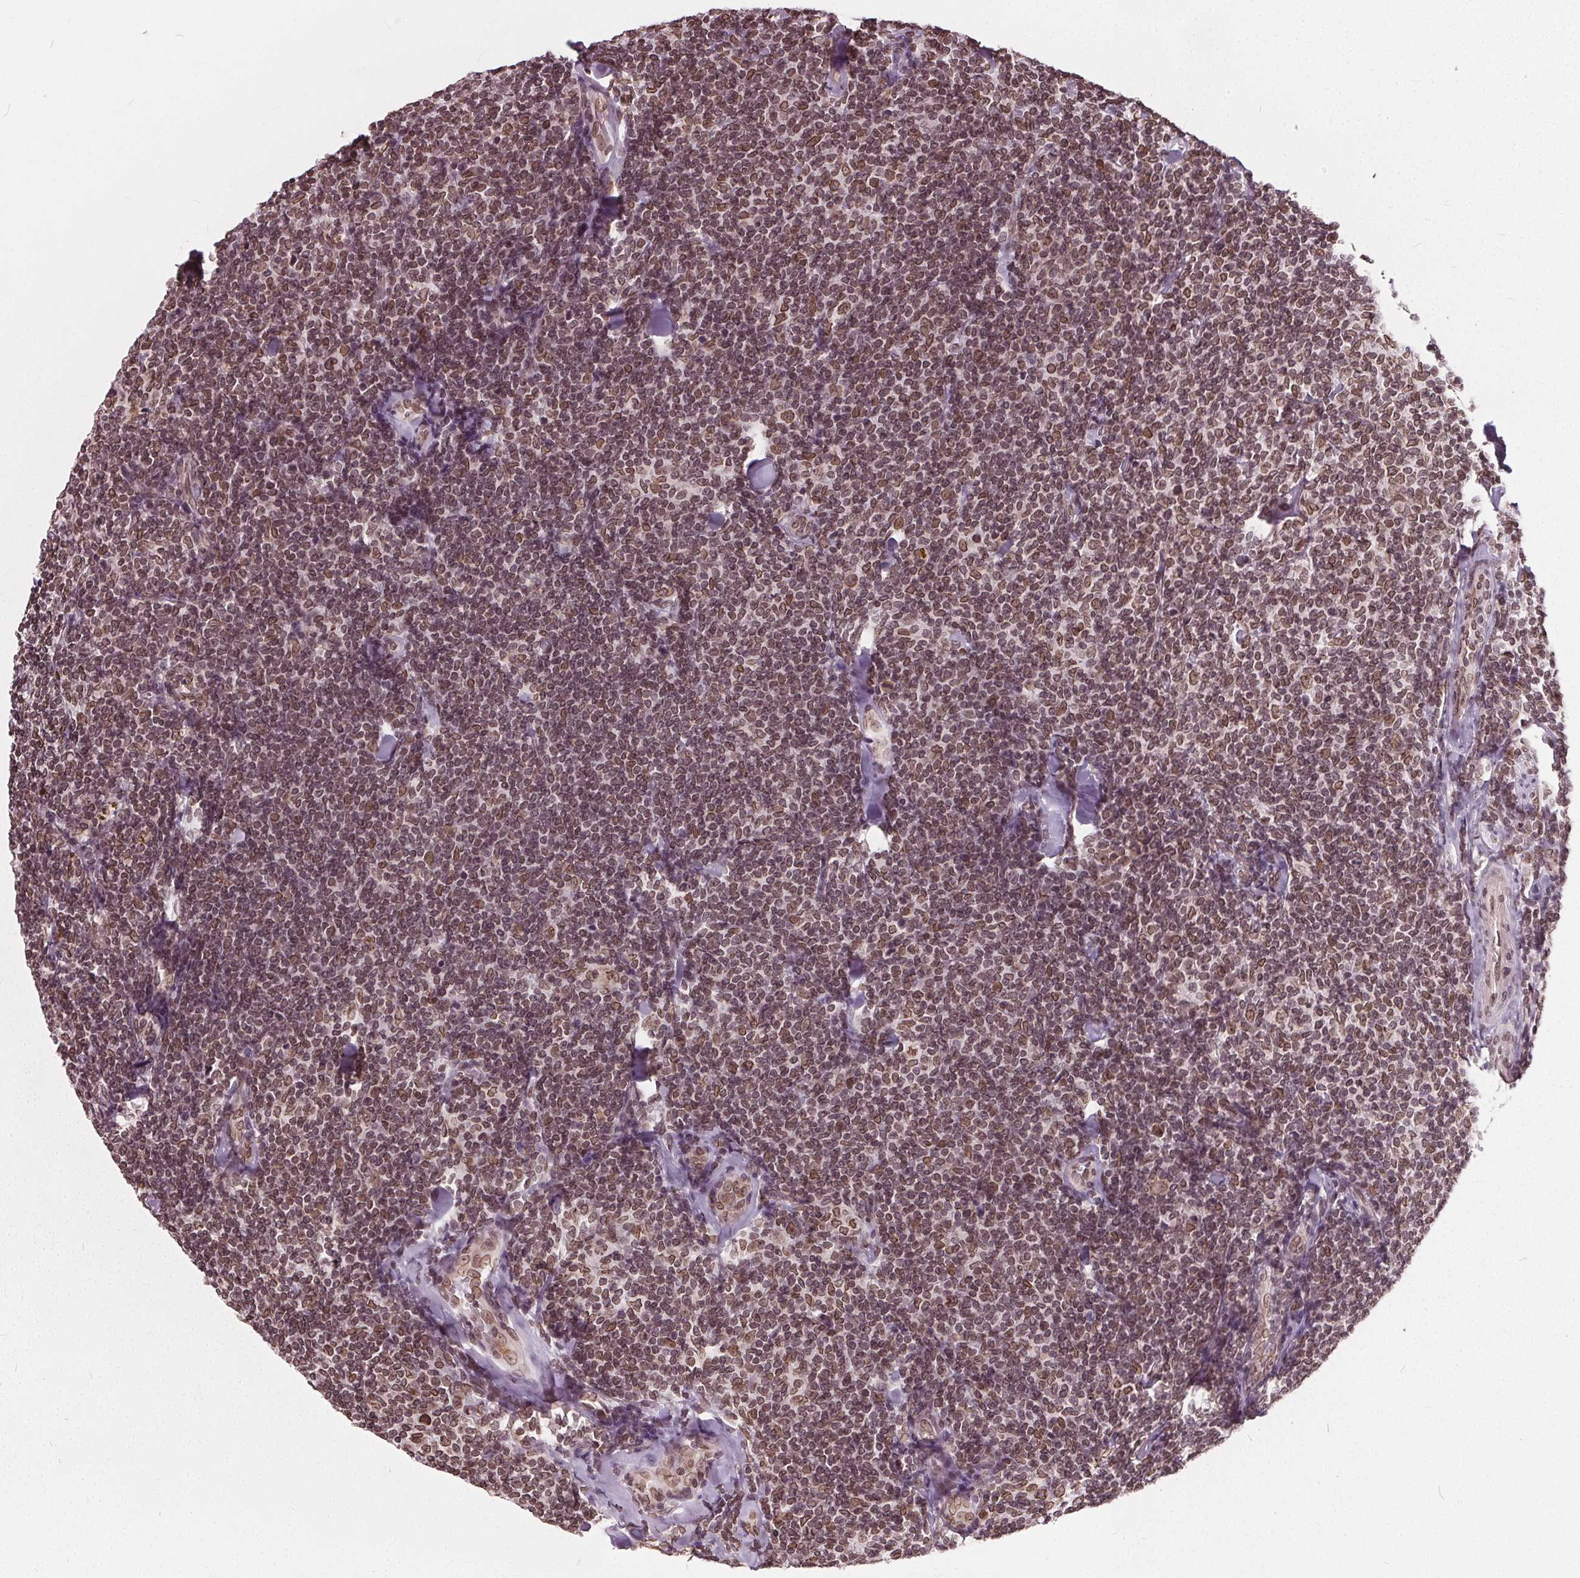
{"staining": {"intensity": "moderate", "quantity": ">75%", "location": "nuclear"}, "tissue": "lymphoma", "cell_type": "Tumor cells", "image_type": "cancer", "snomed": [{"axis": "morphology", "description": "Malignant lymphoma, non-Hodgkin's type, Low grade"}, {"axis": "topography", "description": "Lymph node"}], "caption": "Protein analysis of low-grade malignant lymphoma, non-Hodgkin's type tissue shows moderate nuclear staining in approximately >75% of tumor cells.", "gene": "TTC39C", "patient": {"sex": "female", "age": 56}}